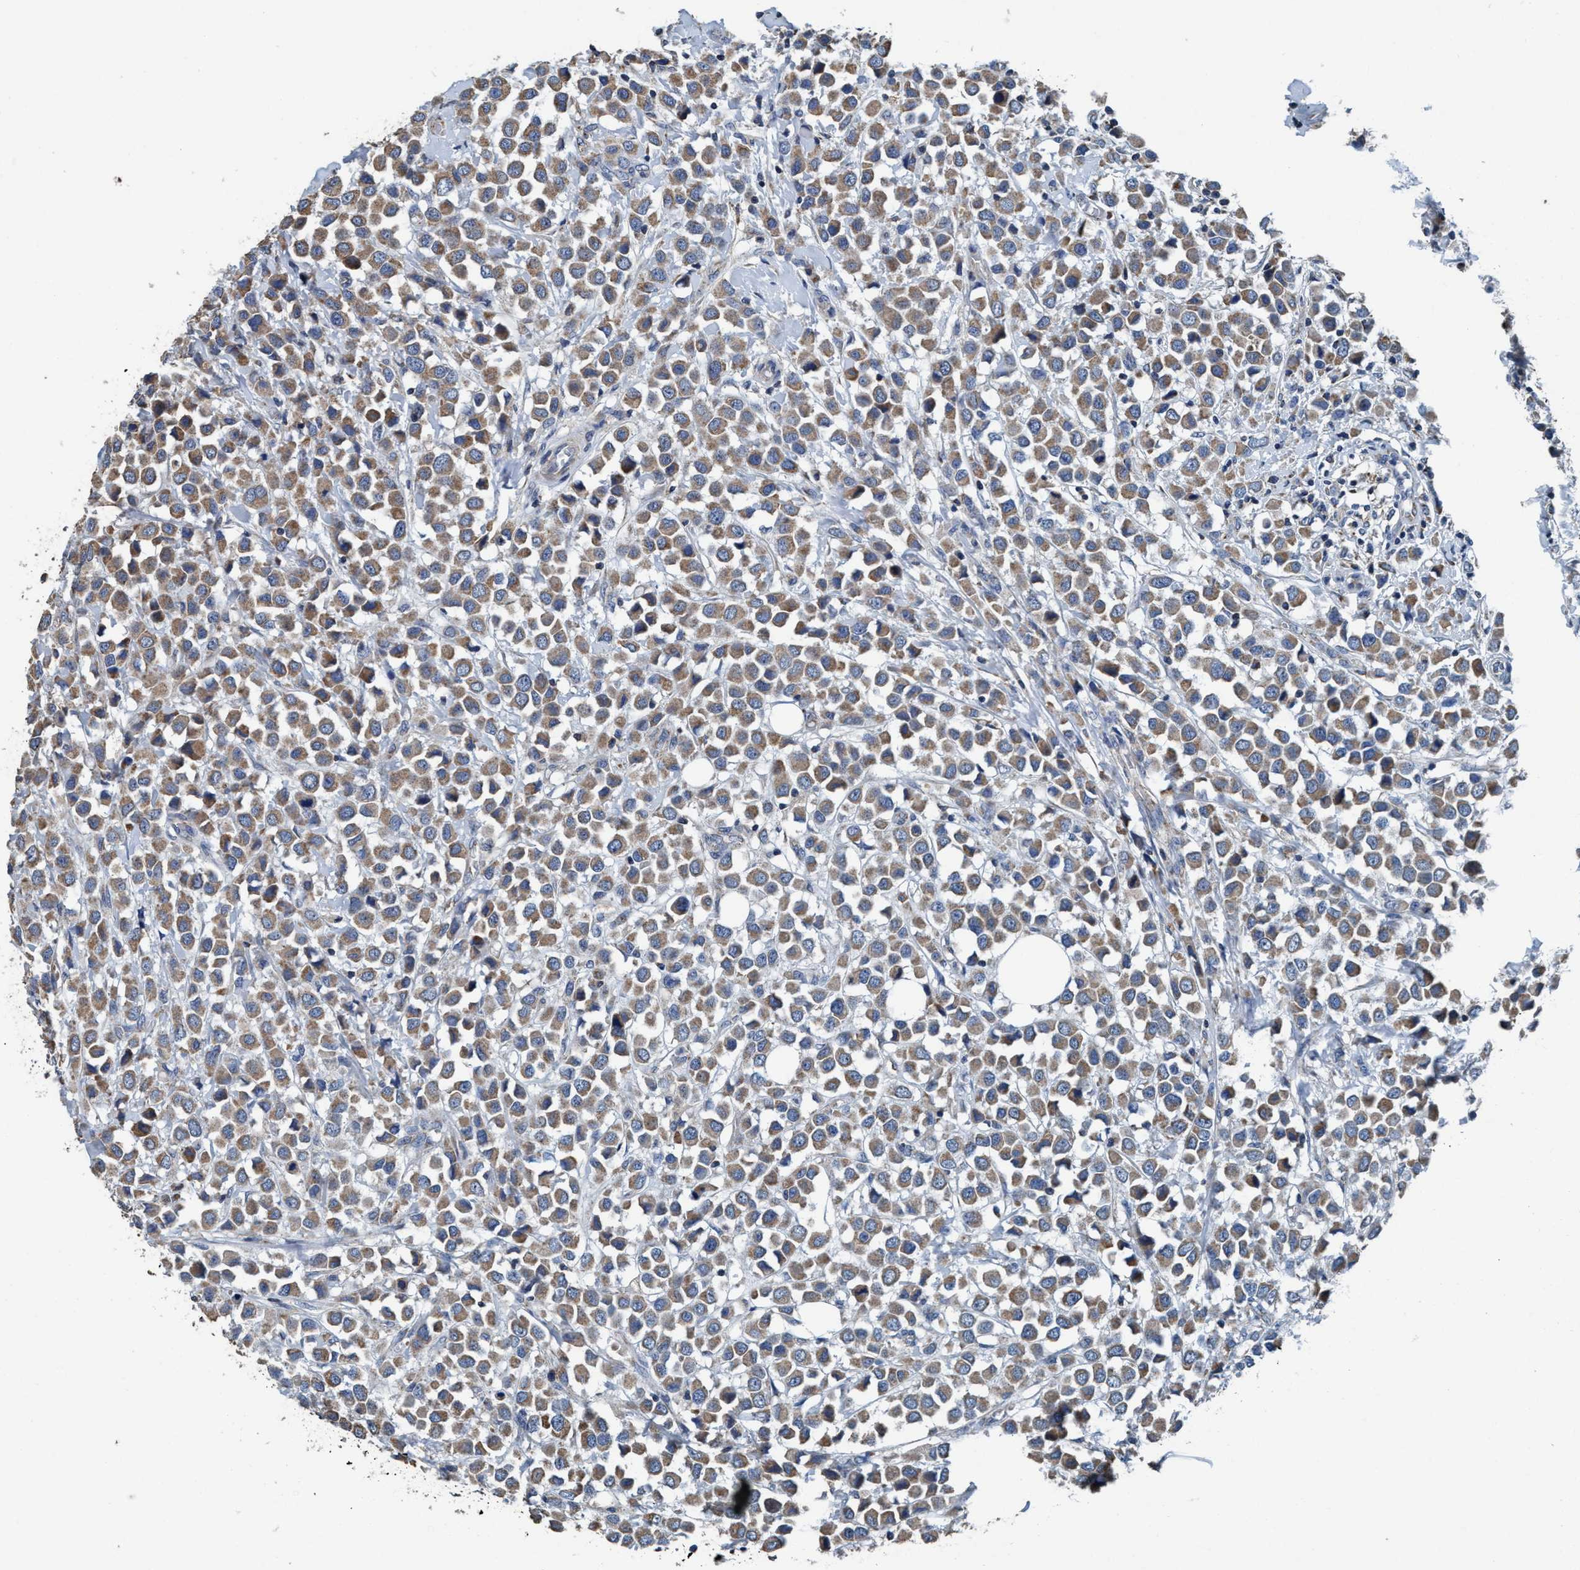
{"staining": {"intensity": "moderate", "quantity": ">75%", "location": "cytoplasmic/membranous"}, "tissue": "breast cancer", "cell_type": "Tumor cells", "image_type": "cancer", "snomed": [{"axis": "morphology", "description": "Duct carcinoma"}, {"axis": "topography", "description": "Breast"}], "caption": "Moderate cytoplasmic/membranous protein expression is present in approximately >75% of tumor cells in breast cancer. Using DAB (3,3'-diaminobenzidine) (brown) and hematoxylin (blue) stains, captured at high magnification using brightfield microscopy.", "gene": "ANKFN1", "patient": {"sex": "female", "age": 61}}